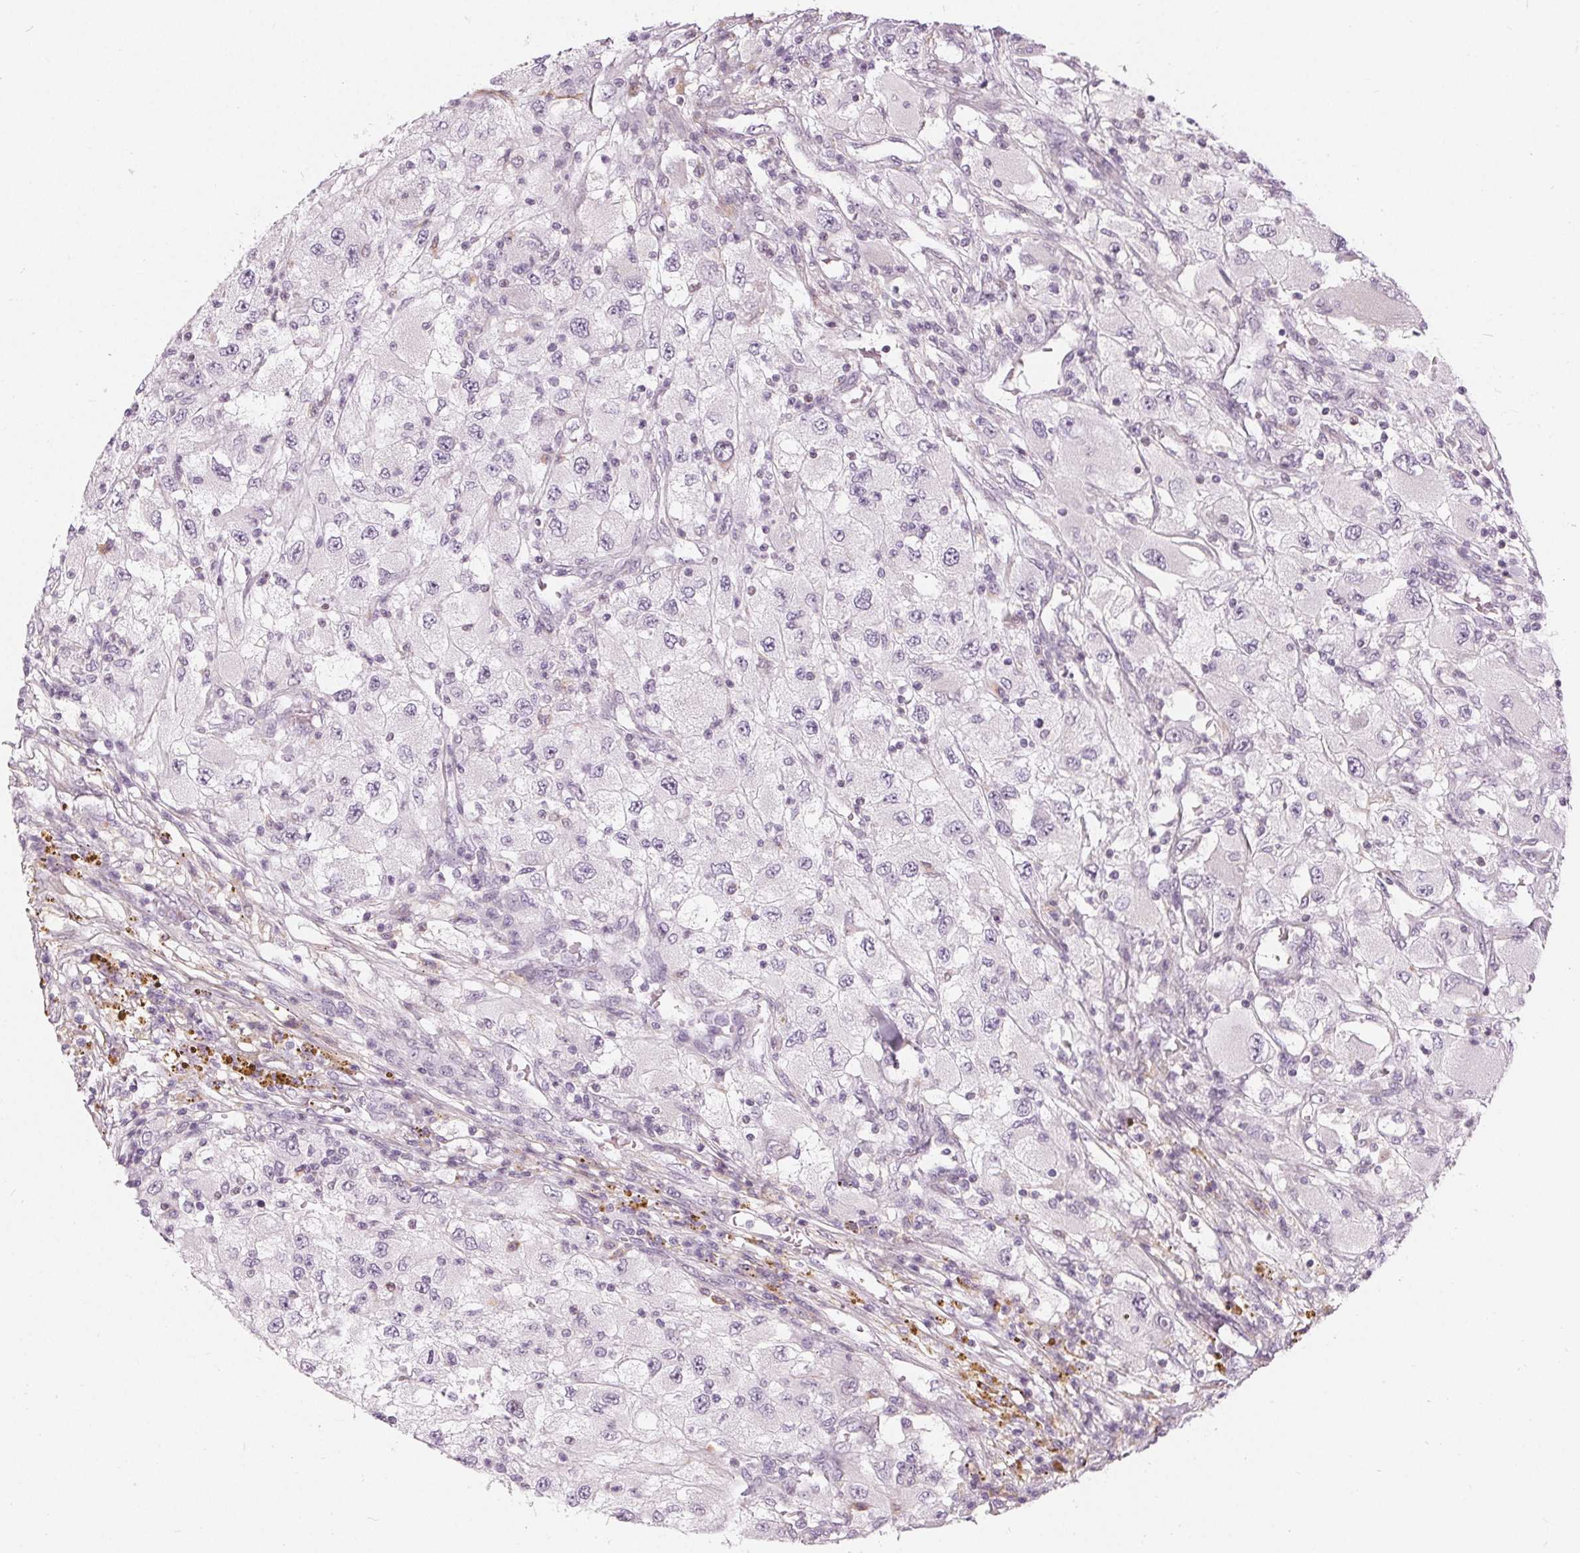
{"staining": {"intensity": "negative", "quantity": "none", "location": "none"}, "tissue": "renal cancer", "cell_type": "Tumor cells", "image_type": "cancer", "snomed": [{"axis": "morphology", "description": "Adenocarcinoma, NOS"}, {"axis": "topography", "description": "Kidney"}], "caption": "The photomicrograph exhibits no staining of tumor cells in renal cancer. The staining is performed using DAB brown chromogen with nuclei counter-stained in using hematoxylin.", "gene": "HOPX", "patient": {"sex": "female", "age": 67}}